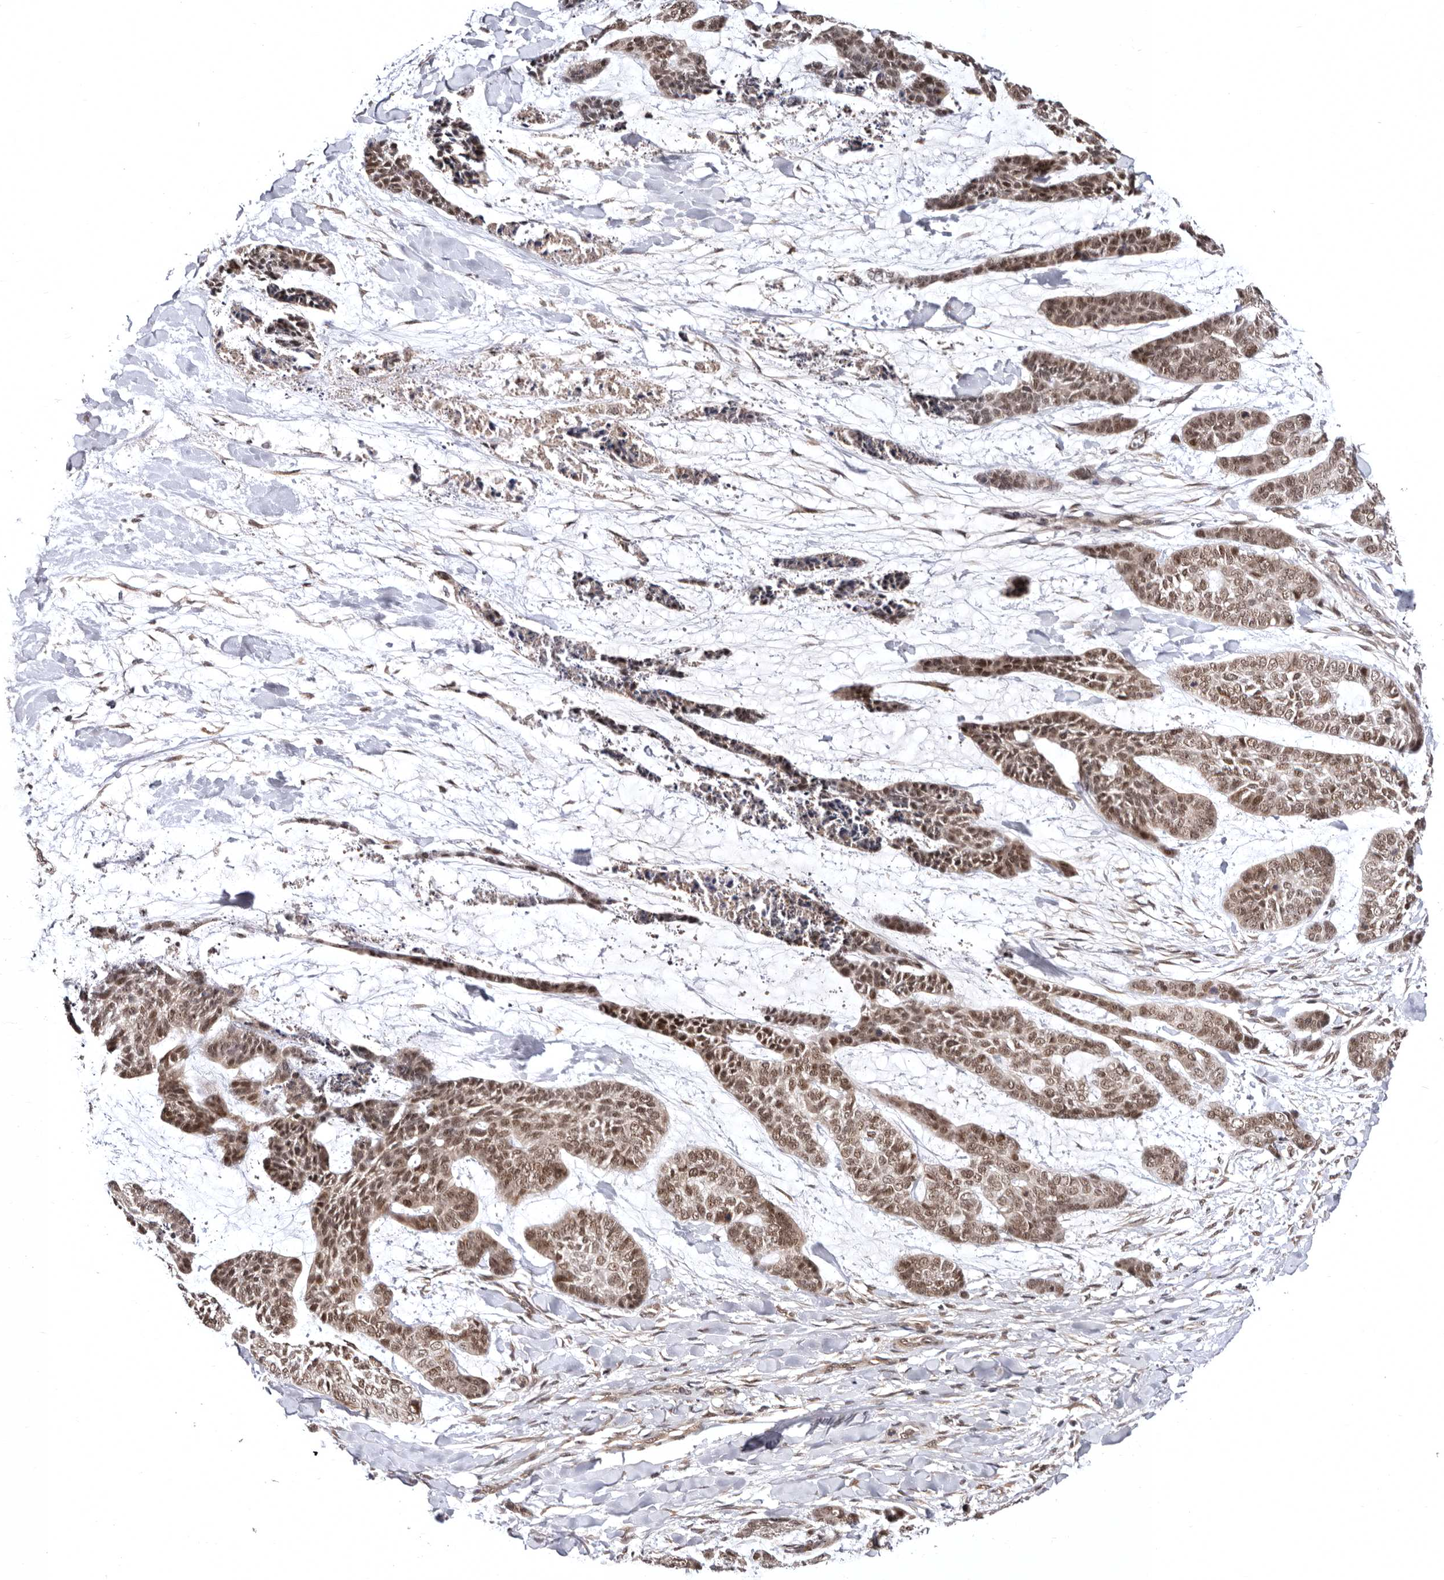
{"staining": {"intensity": "moderate", "quantity": ">75%", "location": "nuclear"}, "tissue": "skin cancer", "cell_type": "Tumor cells", "image_type": "cancer", "snomed": [{"axis": "morphology", "description": "Basal cell carcinoma"}, {"axis": "topography", "description": "Skin"}], "caption": "Tumor cells demonstrate medium levels of moderate nuclear staining in approximately >75% of cells in basal cell carcinoma (skin). The protein of interest is stained brown, and the nuclei are stained in blue (DAB IHC with brightfield microscopy, high magnification).", "gene": "MED8", "patient": {"sex": "female", "age": 64}}